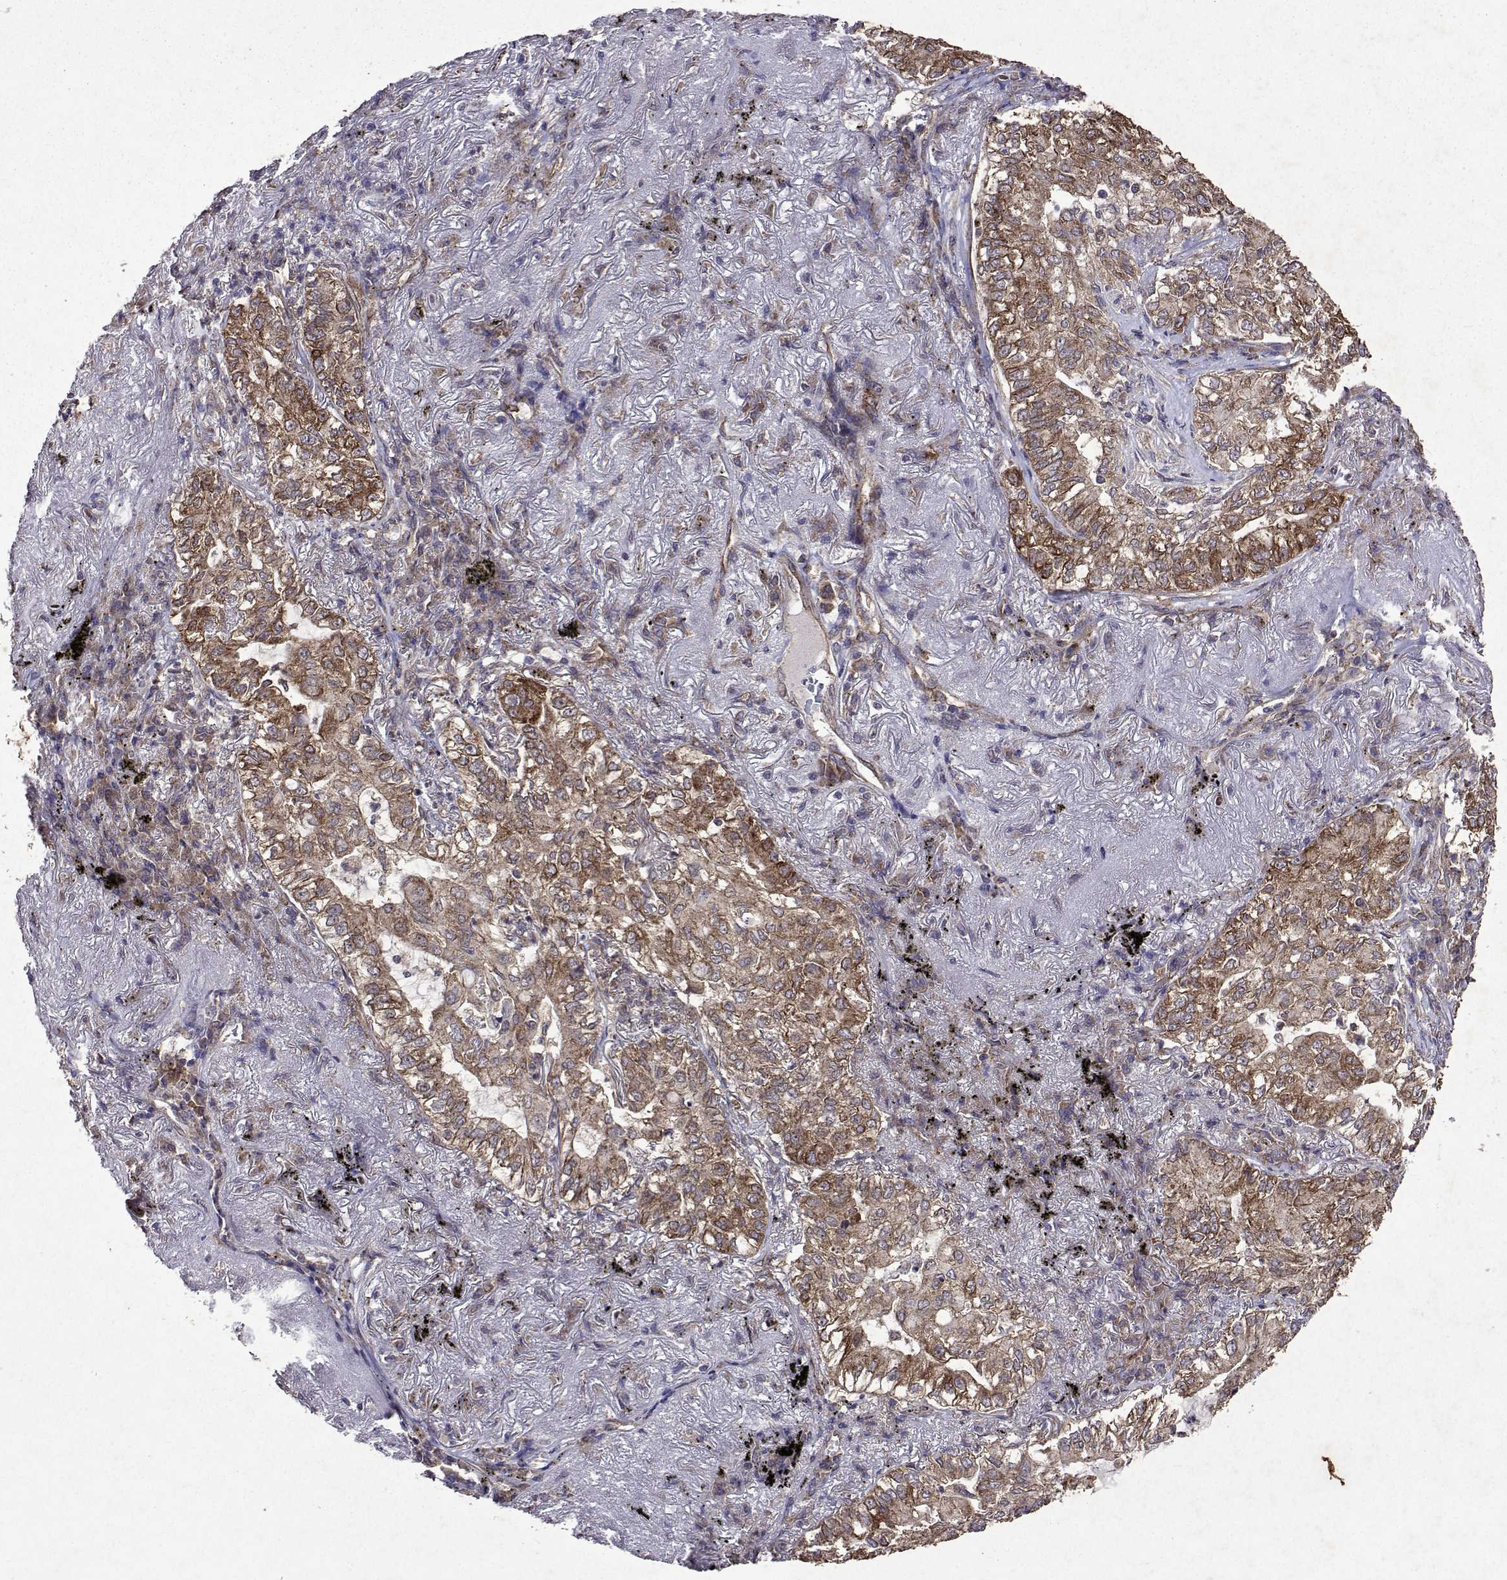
{"staining": {"intensity": "moderate", "quantity": ">75%", "location": "cytoplasmic/membranous"}, "tissue": "lung cancer", "cell_type": "Tumor cells", "image_type": "cancer", "snomed": [{"axis": "morphology", "description": "Adenocarcinoma, NOS"}, {"axis": "topography", "description": "Lung"}], "caption": "Lung adenocarcinoma stained with DAB immunohistochemistry (IHC) displays medium levels of moderate cytoplasmic/membranous expression in about >75% of tumor cells.", "gene": "TARBP2", "patient": {"sex": "female", "age": 73}}